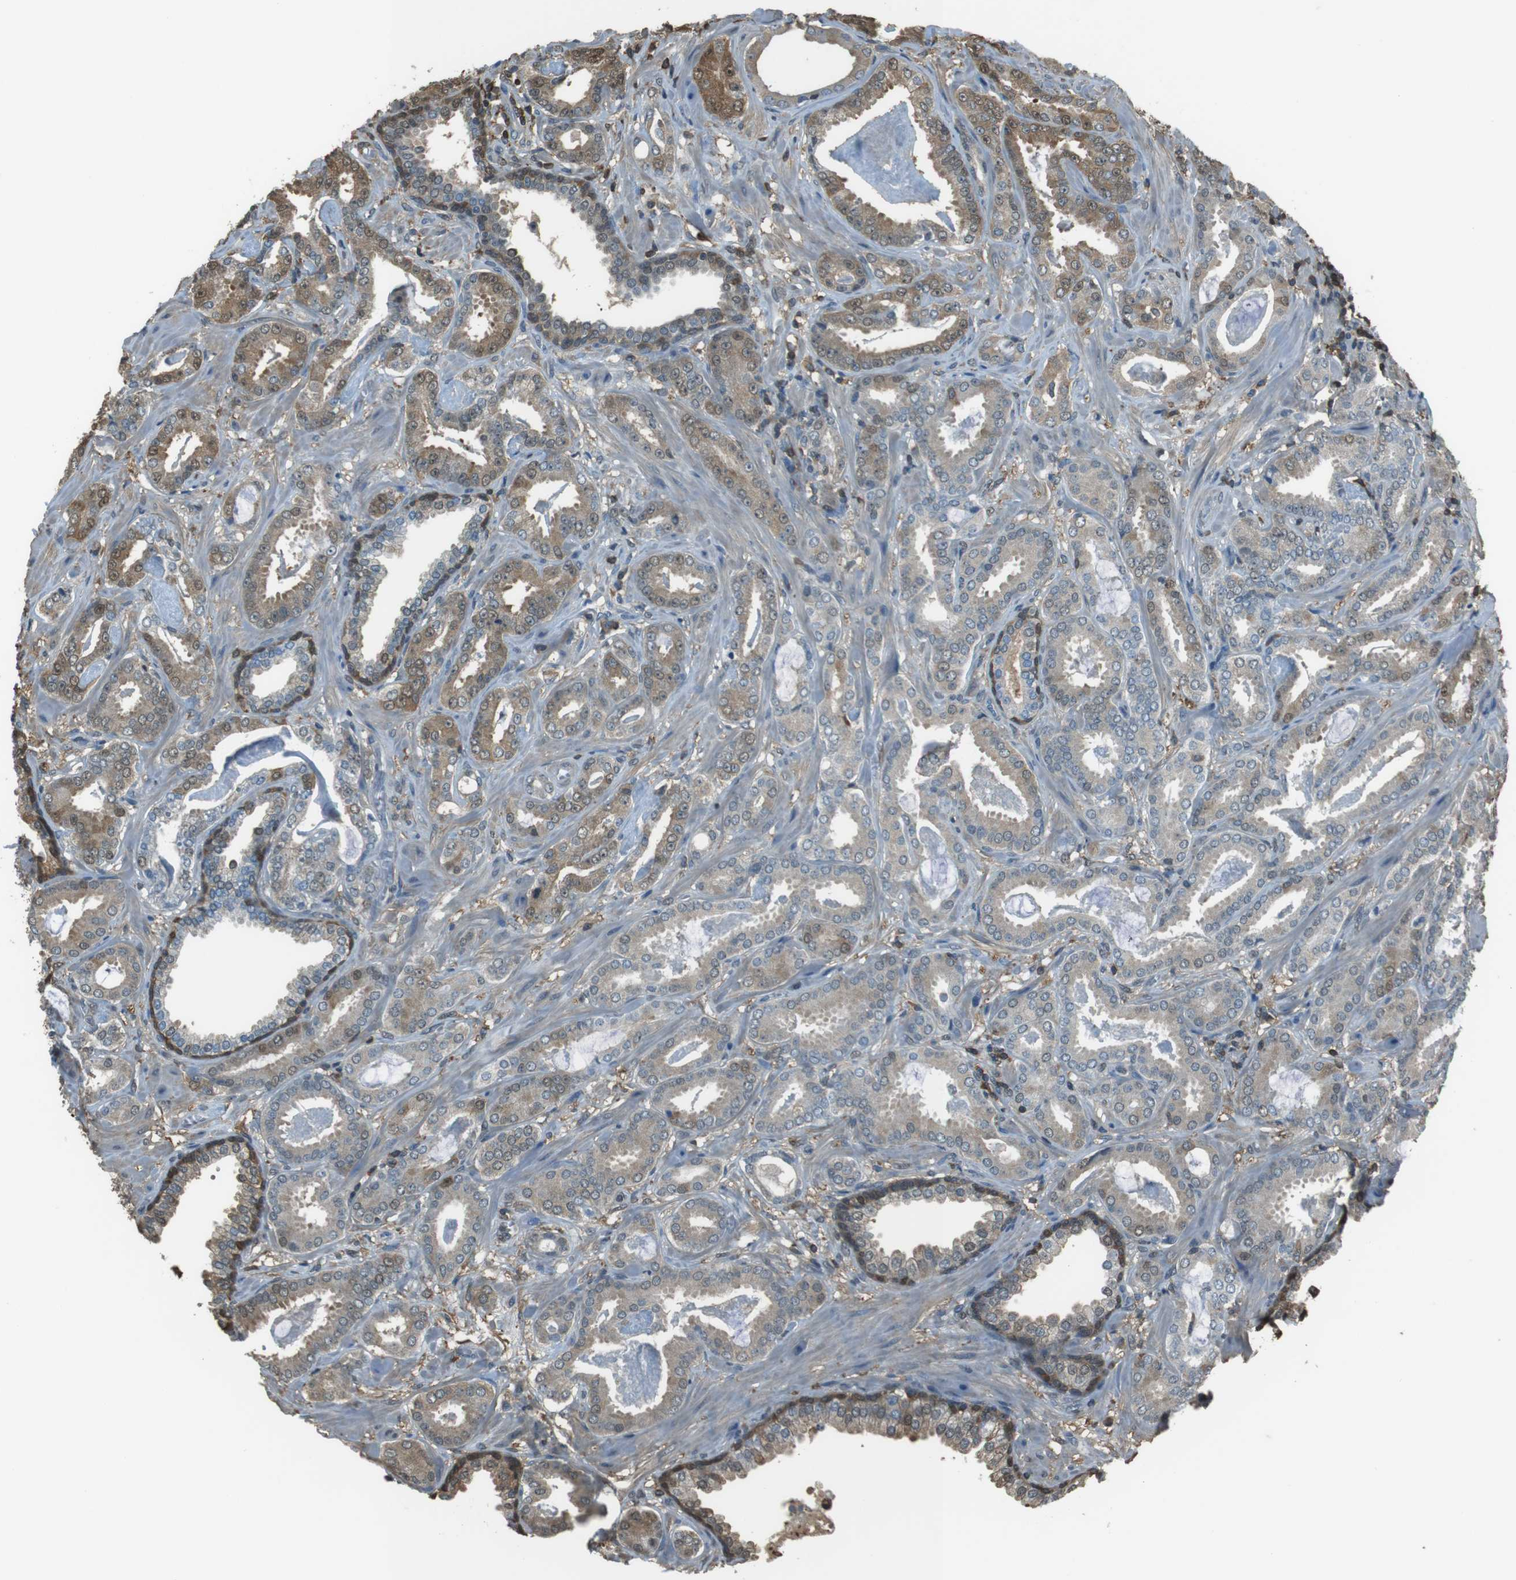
{"staining": {"intensity": "moderate", "quantity": "25%-75%", "location": "cytoplasmic/membranous,nuclear"}, "tissue": "prostate cancer", "cell_type": "Tumor cells", "image_type": "cancer", "snomed": [{"axis": "morphology", "description": "Adenocarcinoma, Low grade"}, {"axis": "topography", "description": "Prostate"}], "caption": "Immunohistochemistry (IHC) histopathology image of neoplastic tissue: human adenocarcinoma (low-grade) (prostate) stained using immunohistochemistry displays medium levels of moderate protein expression localized specifically in the cytoplasmic/membranous and nuclear of tumor cells, appearing as a cytoplasmic/membranous and nuclear brown color.", "gene": "TWSG1", "patient": {"sex": "male", "age": 53}}